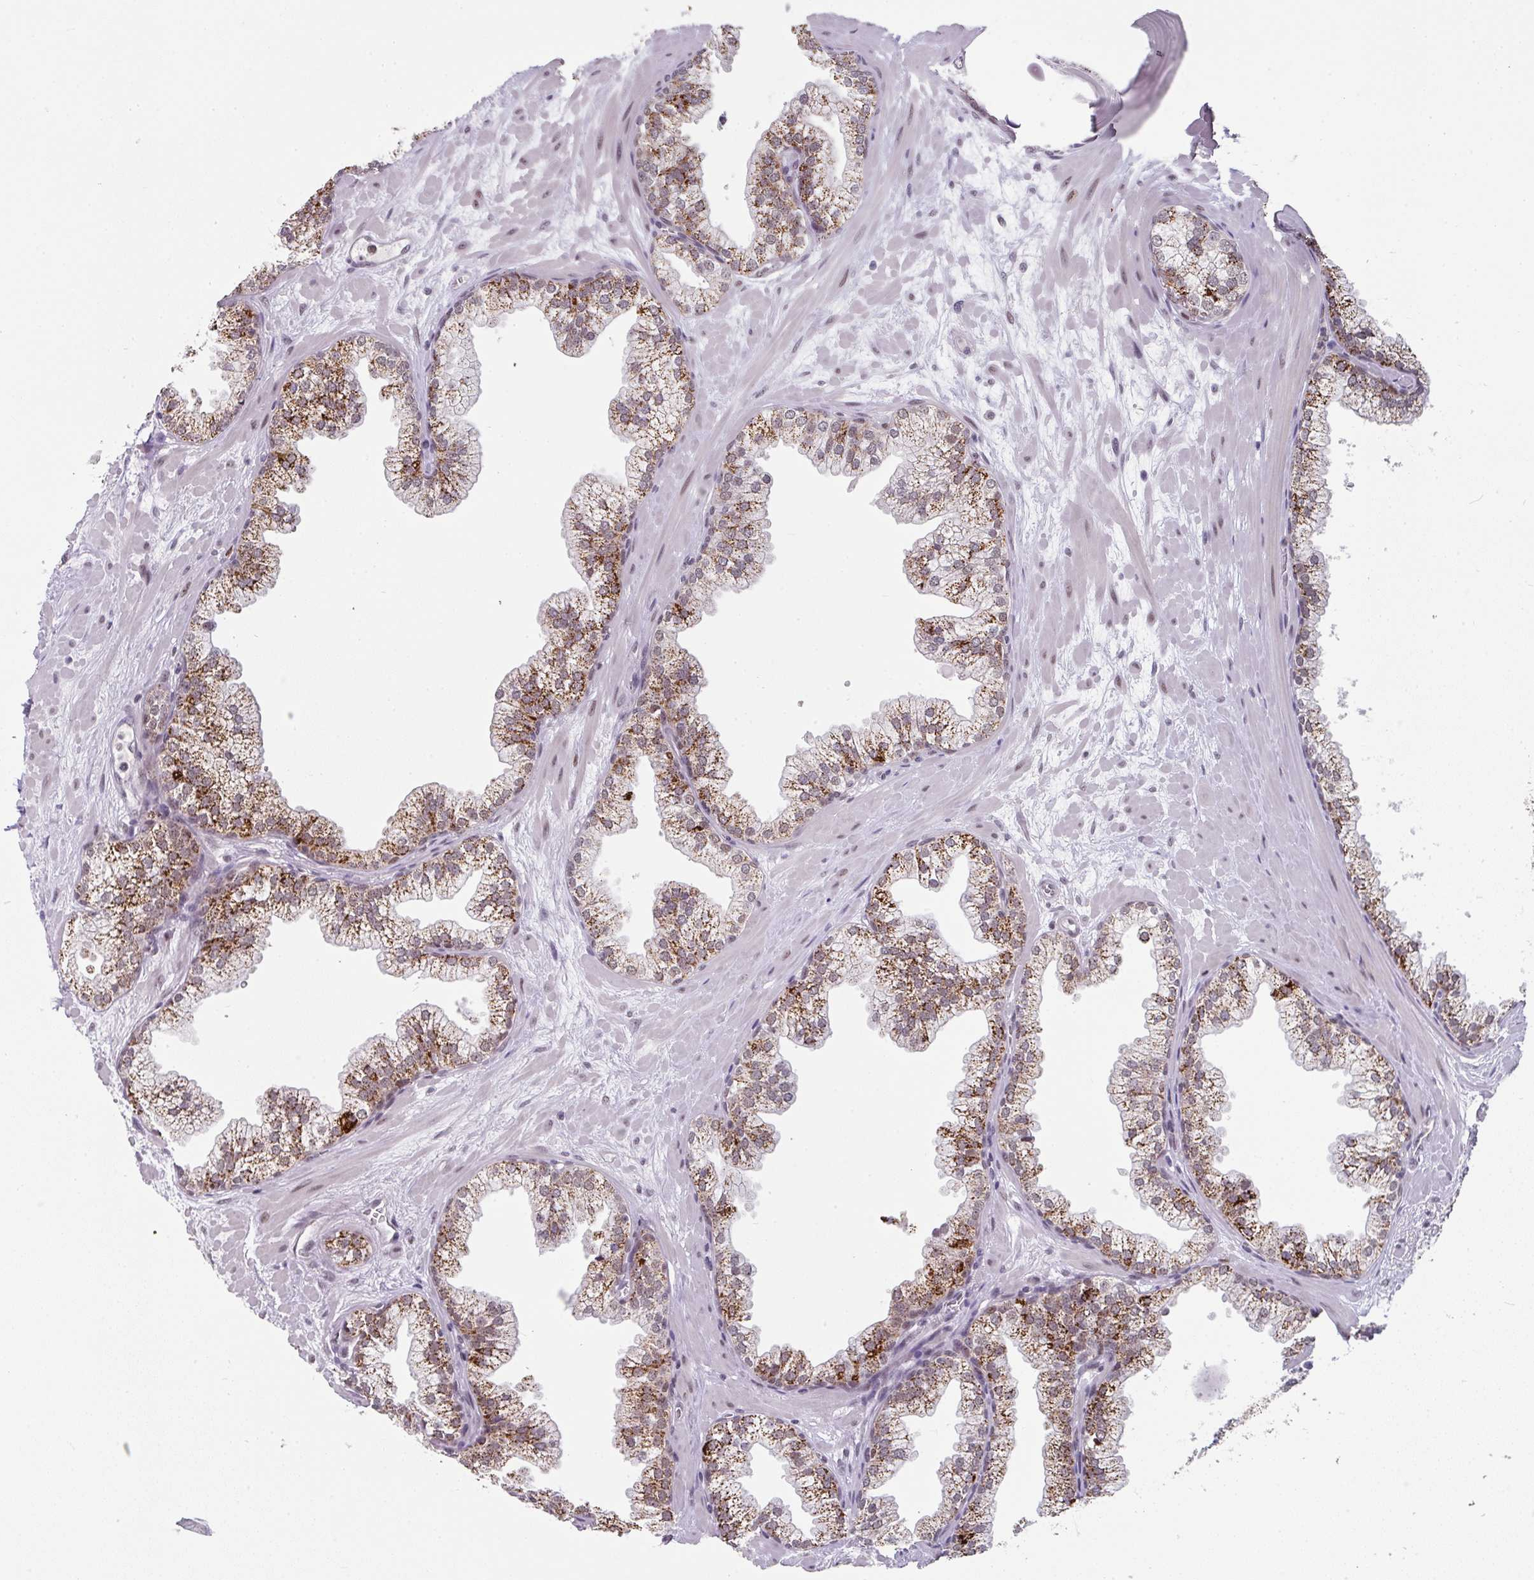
{"staining": {"intensity": "moderate", "quantity": "25%-75%", "location": "cytoplasmic/membranous,nuclear"}, "tissue": "prostate", "cell_type": "Glandular cells", "image_type": "normal", "snomed": [{"axis": "morphology", "description": "Normal tissue, NOS"}, {"axis": "topography", "description": "Prostate"}, {"axis": "topography", "description": "Peripheral nerve tissue"}], "caption": "Glandular cells display medium levels of moderate cytoplasmic/membranous,nuclear expression in approximately 25%-75% of cells in normal prostate.", "gene": "ENSG00000283782", "patient": {"sex": "male", "age": 61}}